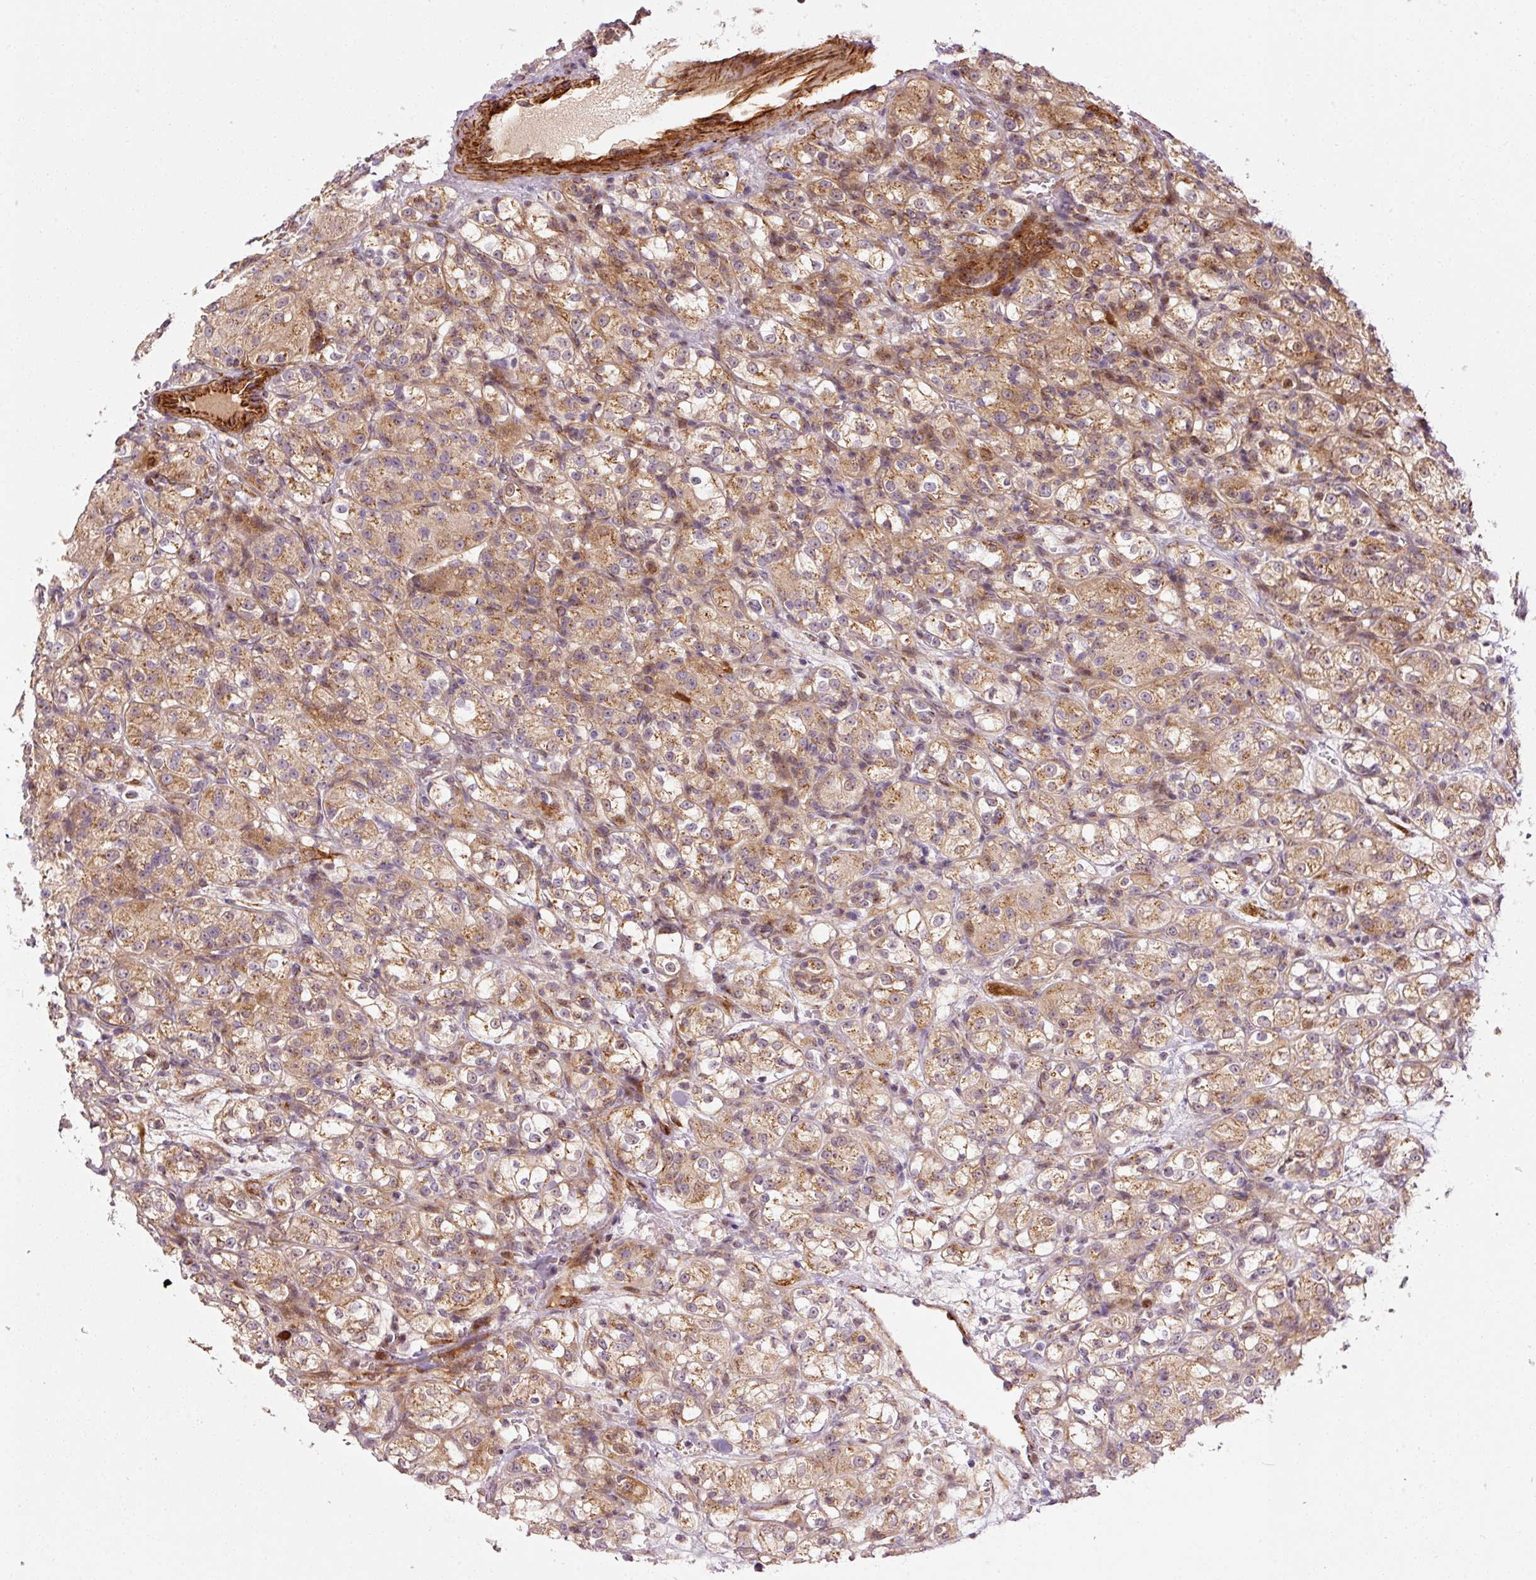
{"staining": {"intensity": "moderate", "quantity": ">75%", "location": "cytoplasmic/membranous"}, "tissue": "renal cancer", "cell_type": "Tumor cells", "image_type": "cancer", "snomed": [{"axis": "morphology", "description": "Normal tissue, NOS"}, {"axis": "morphology", "description": "Adenocarcinoma, NOS"}, {"axis": "topography", "description": "Kidney"}], "caption": "Immunohistochemical staining of human adenocarcinoma (renal) exhibits moderate cytoplasmic/membranous protein staining in approximately >75% of tumor cells.", "gene": "PPP1R14B", "patient": {"sex": "male", "age": 61}}